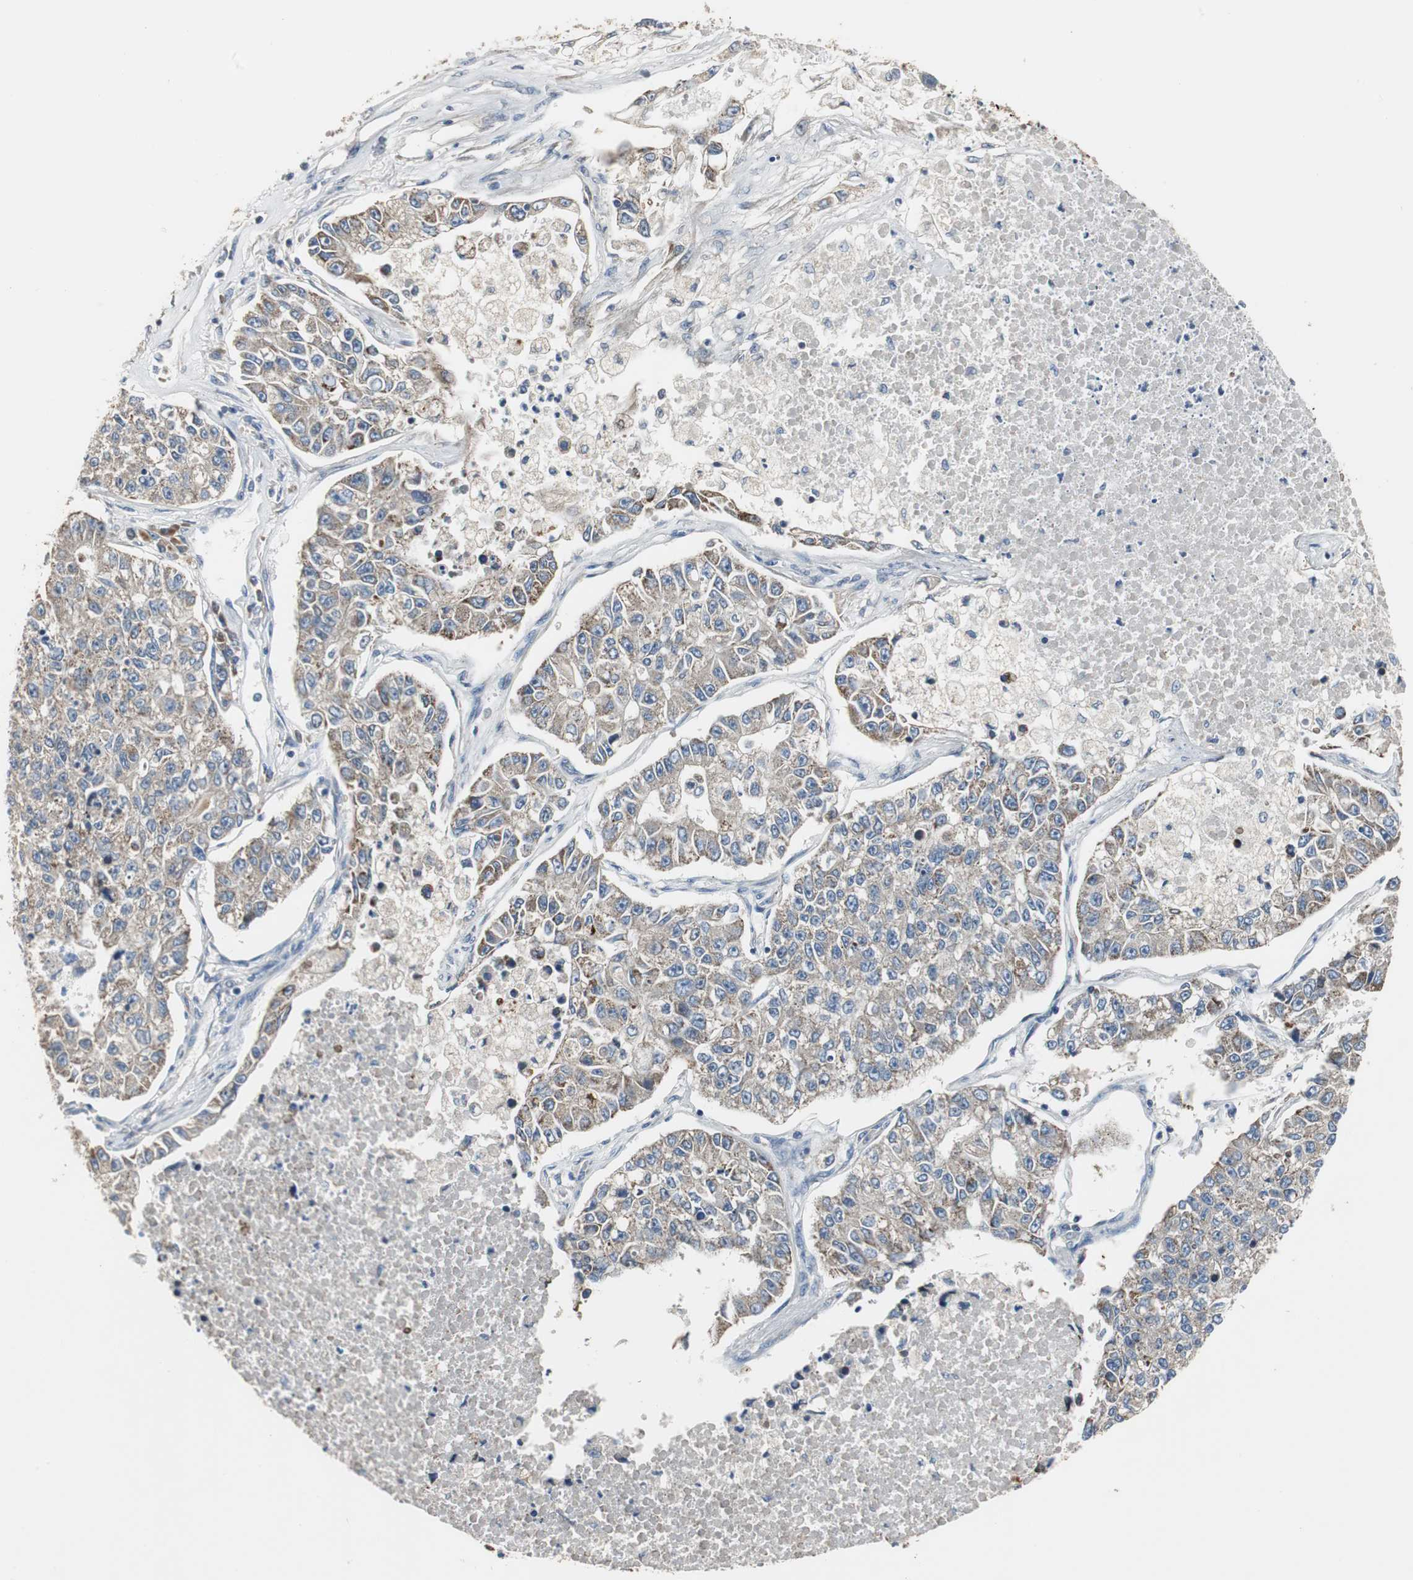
{"staining": {"intensity": "weak", "quantity": ">75%", "location": "cytoplasmic/membranous"}, "tissue": "lung cancer", "cell_type": "Tumor cells", "image_type": "cancer", "snomed": [{"axis": "morphology", "description": "Adenocarcinoma, NOS"}, {"axis": "topography", "description": "Lung"}], "caption": "This photomicrograph exhibits lung adenocarcinoma stained with immunohistochemistry to label a protein in brown. The cytoplasmic/membranous of tumor cells show weak positivity for the protein. Nuclei are counter-stained blue.", "gene": "MYT1", "patient": {"sex": "male", "age": 49}}